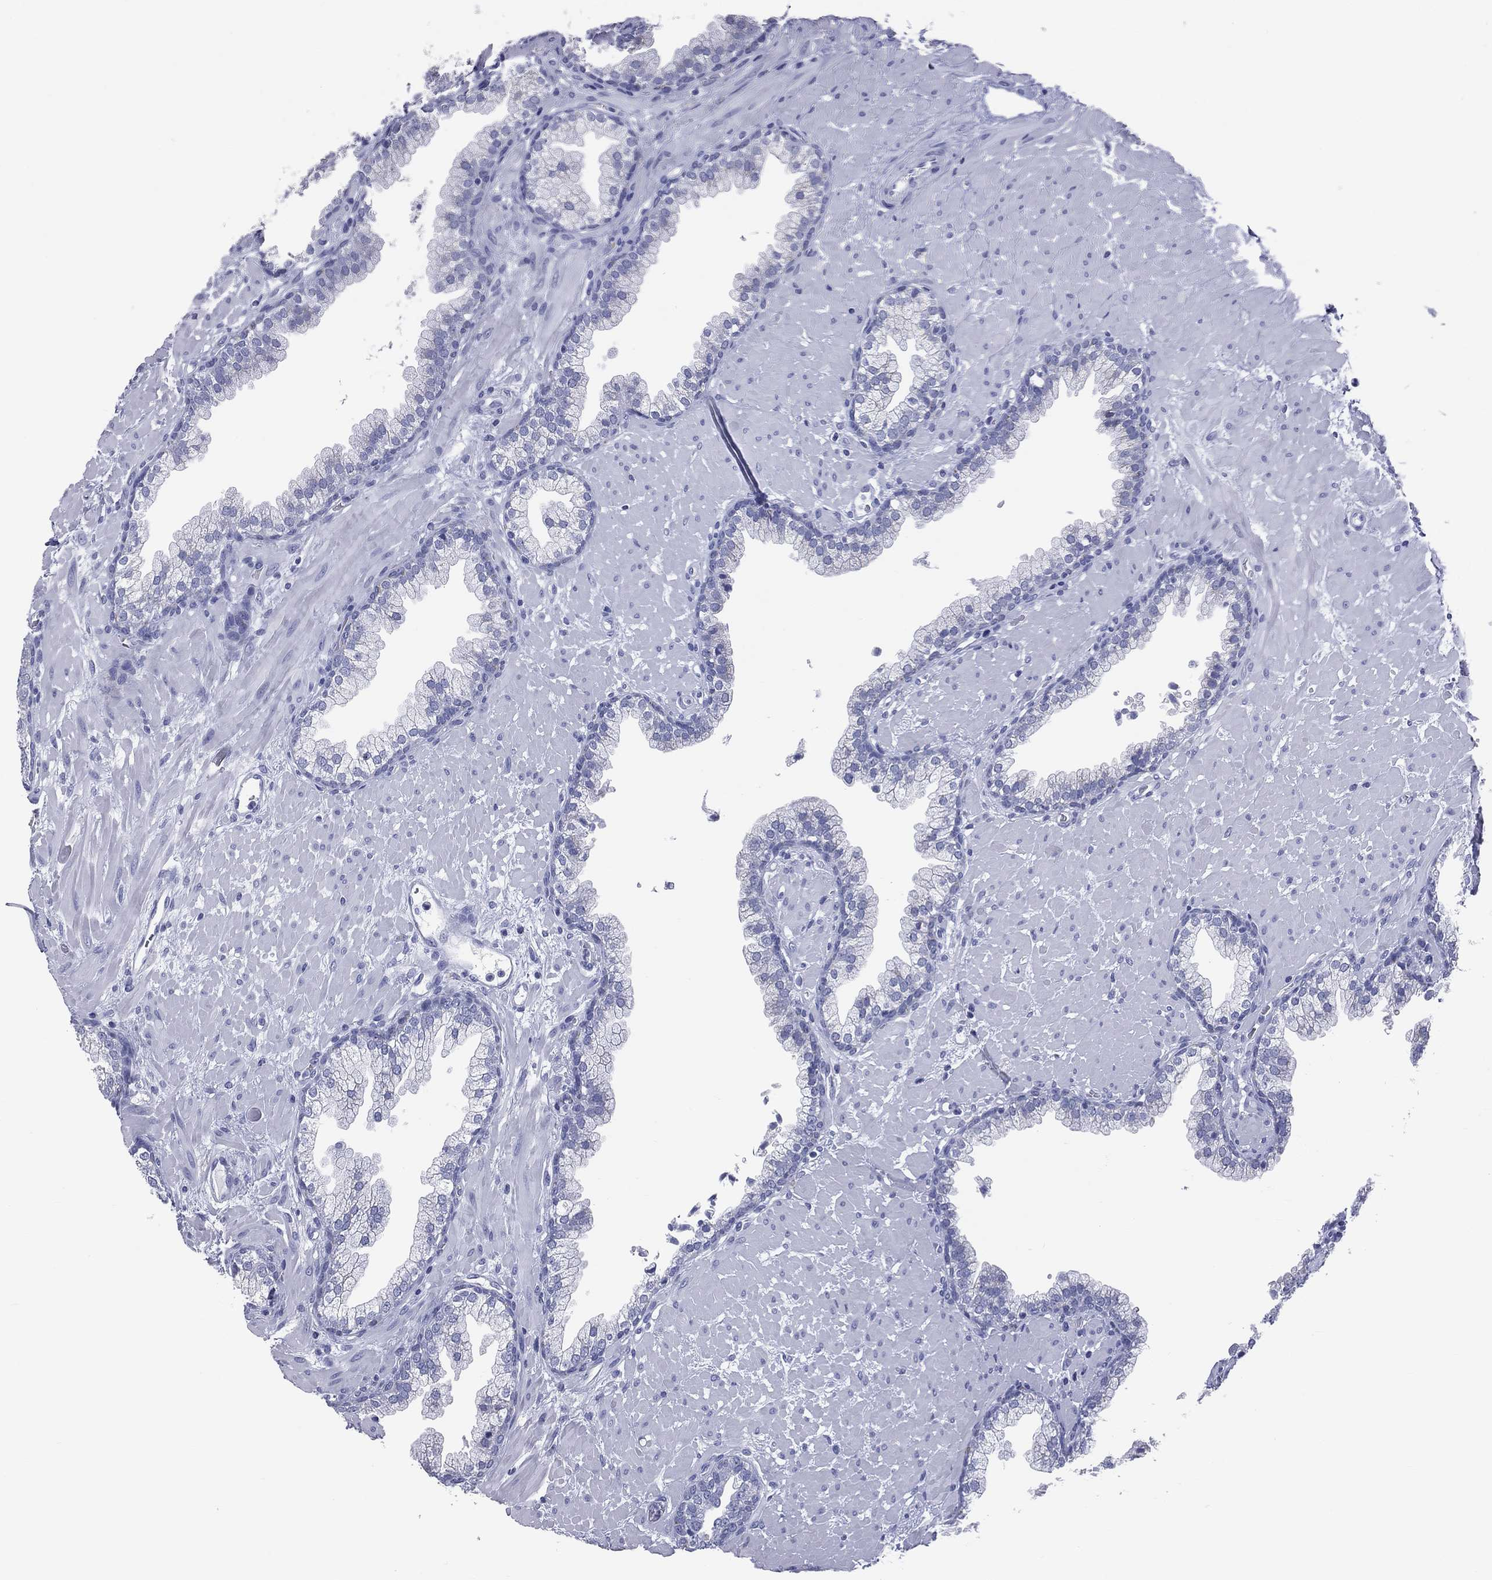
{"staining": {"intensity": "negative", "quantity": "none", "location": "none"}, "tissue": "prostate", "cell_type": "Glandular cells", "image_type": "normal", "snomed": [{"axis": "morphology", "description": "Normal tissue, NOS"}, {"axis": "topography", "description": "Prostate"}], "caption": "A high-resolution image shows immunohistochemistry staining of benign prostate, which reveals no significant positivity in glandular cells.", "gene": "MLN", "patient": {"sex": "male", "age": 63}}